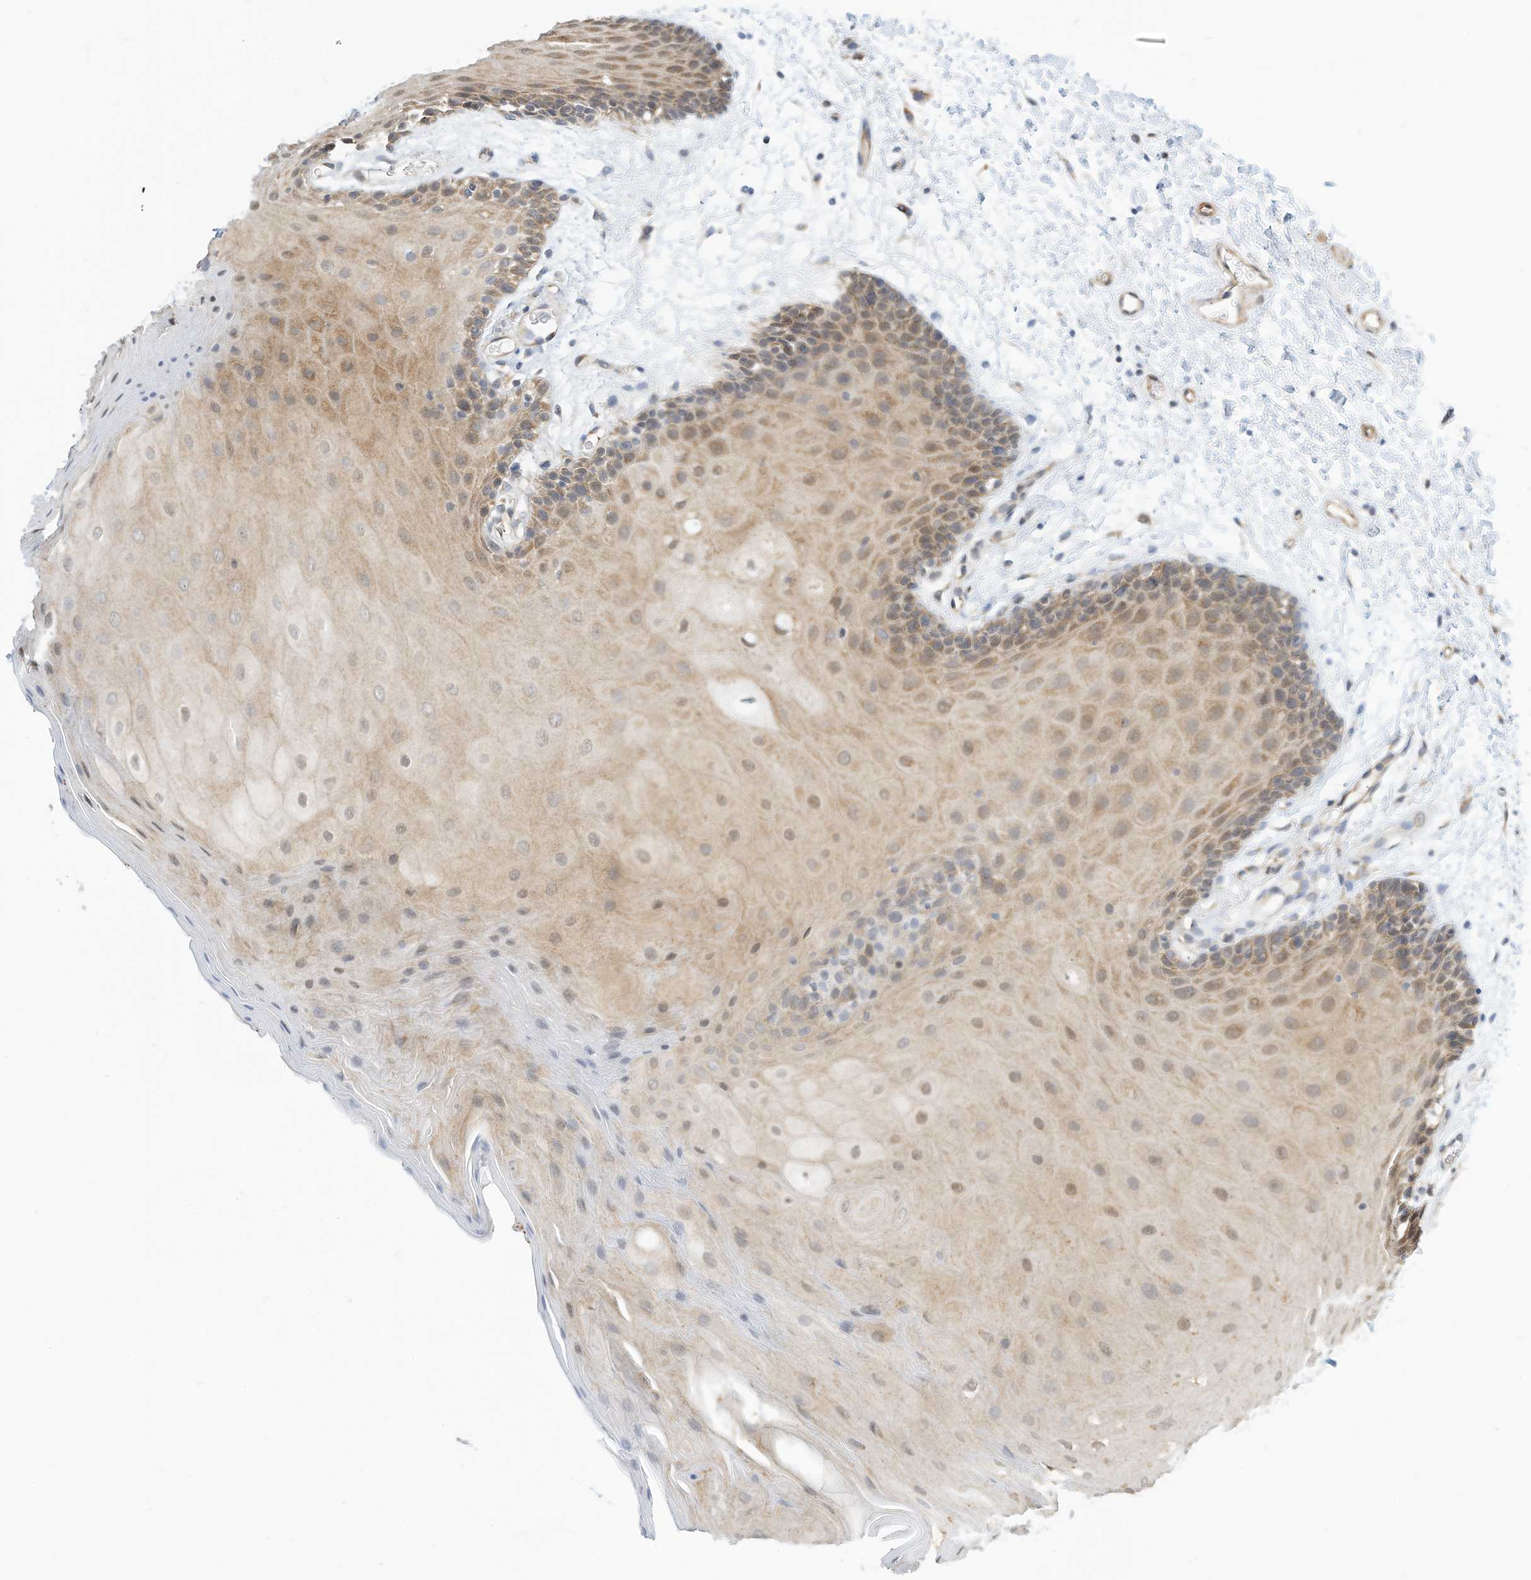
{"staining": {"intensity": "moderate", "quantity": "25%-75%", "location": "cytoplasmic/membranous"}, "tissue": "oral mucosa", "cell_type": "Squamous epithelial cells", "image_type": "normal", "snomed": [{"axis": "morphology", "description": "Normal tissue, NOS"}, {"axis": "topography", "description": "Skeletal muscle"}, {"axis": "topography", "description": "Oral tissue"}, {"axis": "topography", "description": "Salivary gland"}, {"axis": "topography", "description": "Peripheral nerve tissue"}], "caption": "Immunohistochemistry (IHC) micrograph of benign oral mucosa: oral mucosa stained using immunohistochemistry demonstrates medium levels of moderate protein expression localized specifically in the cytoplasmic/membranous of squamous epithelial cells, appearing as a cytoplasmic/membranous brown color.", "gene": "OFD1", "patient": {"sex": "male", "age": 54}}